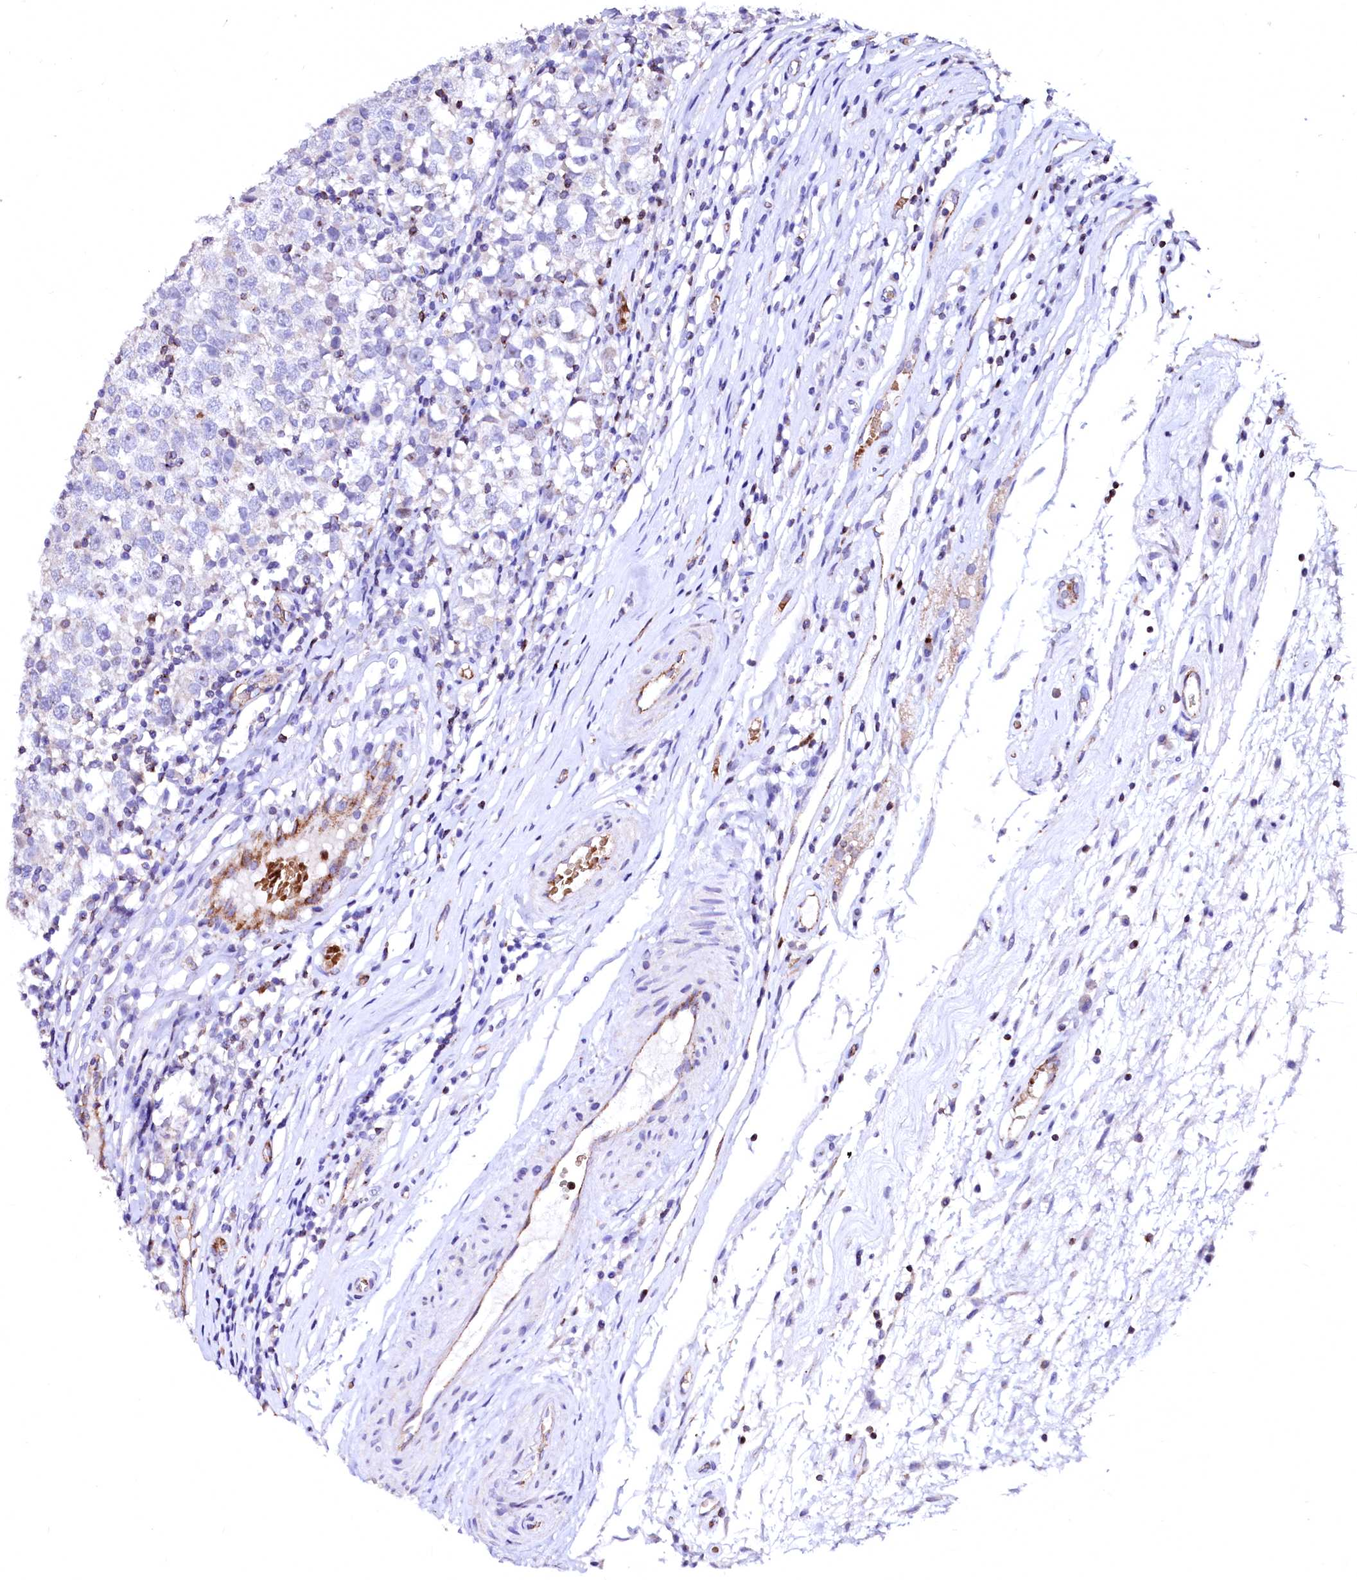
{"staining": {"intensity": "negative", "quantity": "none", "location": "none"}, "tissue": "testis cancer", "cell_type": "Tumor cells", "image_type": "cancer", "snomed": [{"axis": "morphology", "description": "Seminoma, NOS"}, {"axis": "topography", "description": "Testis"}], "caption": "Immunohistochemistry (IHC) histopathology image of human testis cancer (seminoma) stained for a protein (brown), which shows no expression in tumor cells.", "gene": "RAB27A", "patient": {"sex": "male", "age": 65}}